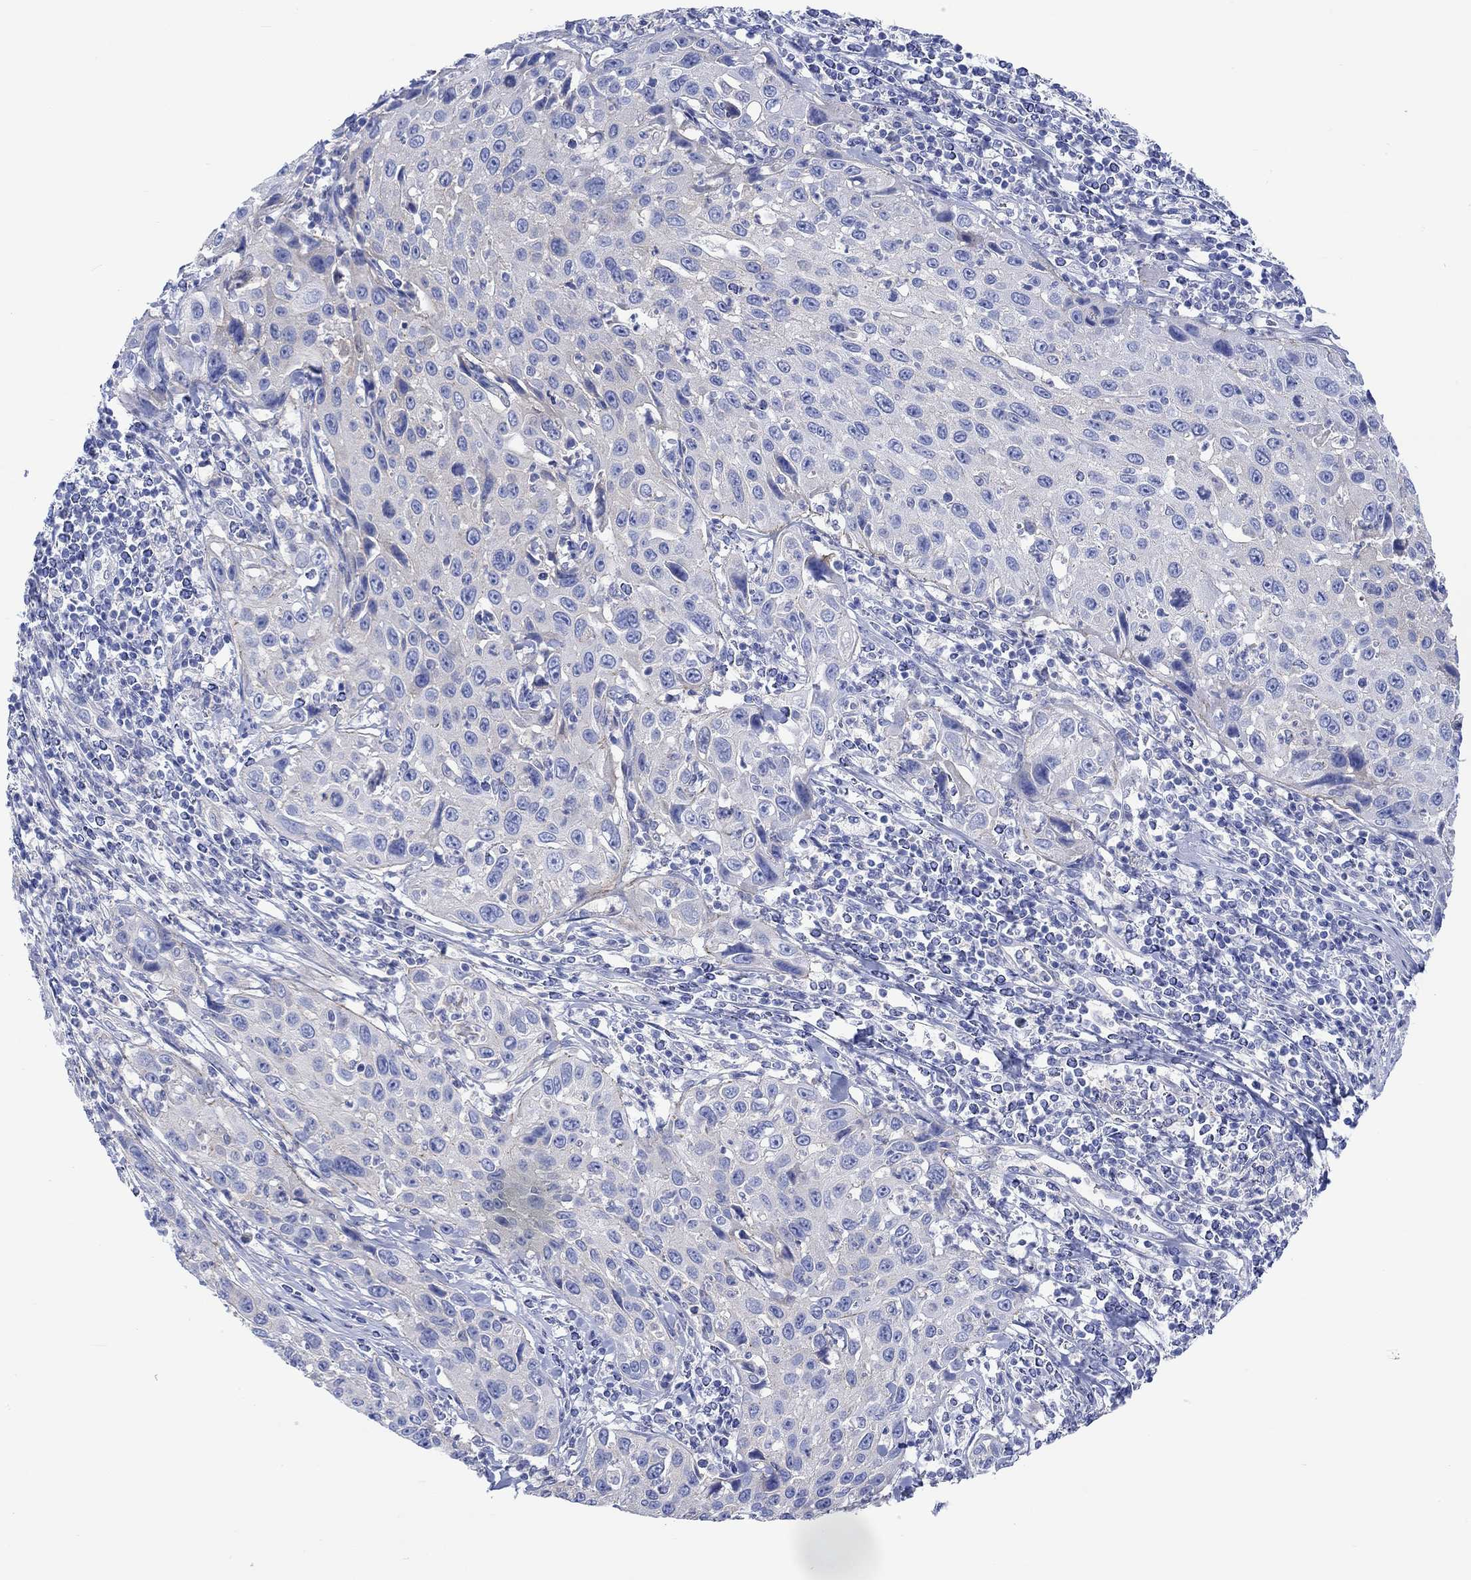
{"staining": {"intensity": "negative", "quantity": "none", "location": "none"}, "tissue": "cervical cancer", "cell_type": "Tumor cells", "image_type": "cancer", "snomed": [{"axis": "morphology", "description": "Squamous cell carcinoma, NOS"}, {"axis": "topography", "description": "Cervix"}], "caption": "Immunohistochemical staining of cervical squamous cell carcinoma displays no significant positivity in tumor cells. (DAB (3,3'-diaminobenzidine) IHC visualized using brightfield microscopy, high magnification).", "gene": "REEP6", "patient": {"sex": "female", "age": 26}}